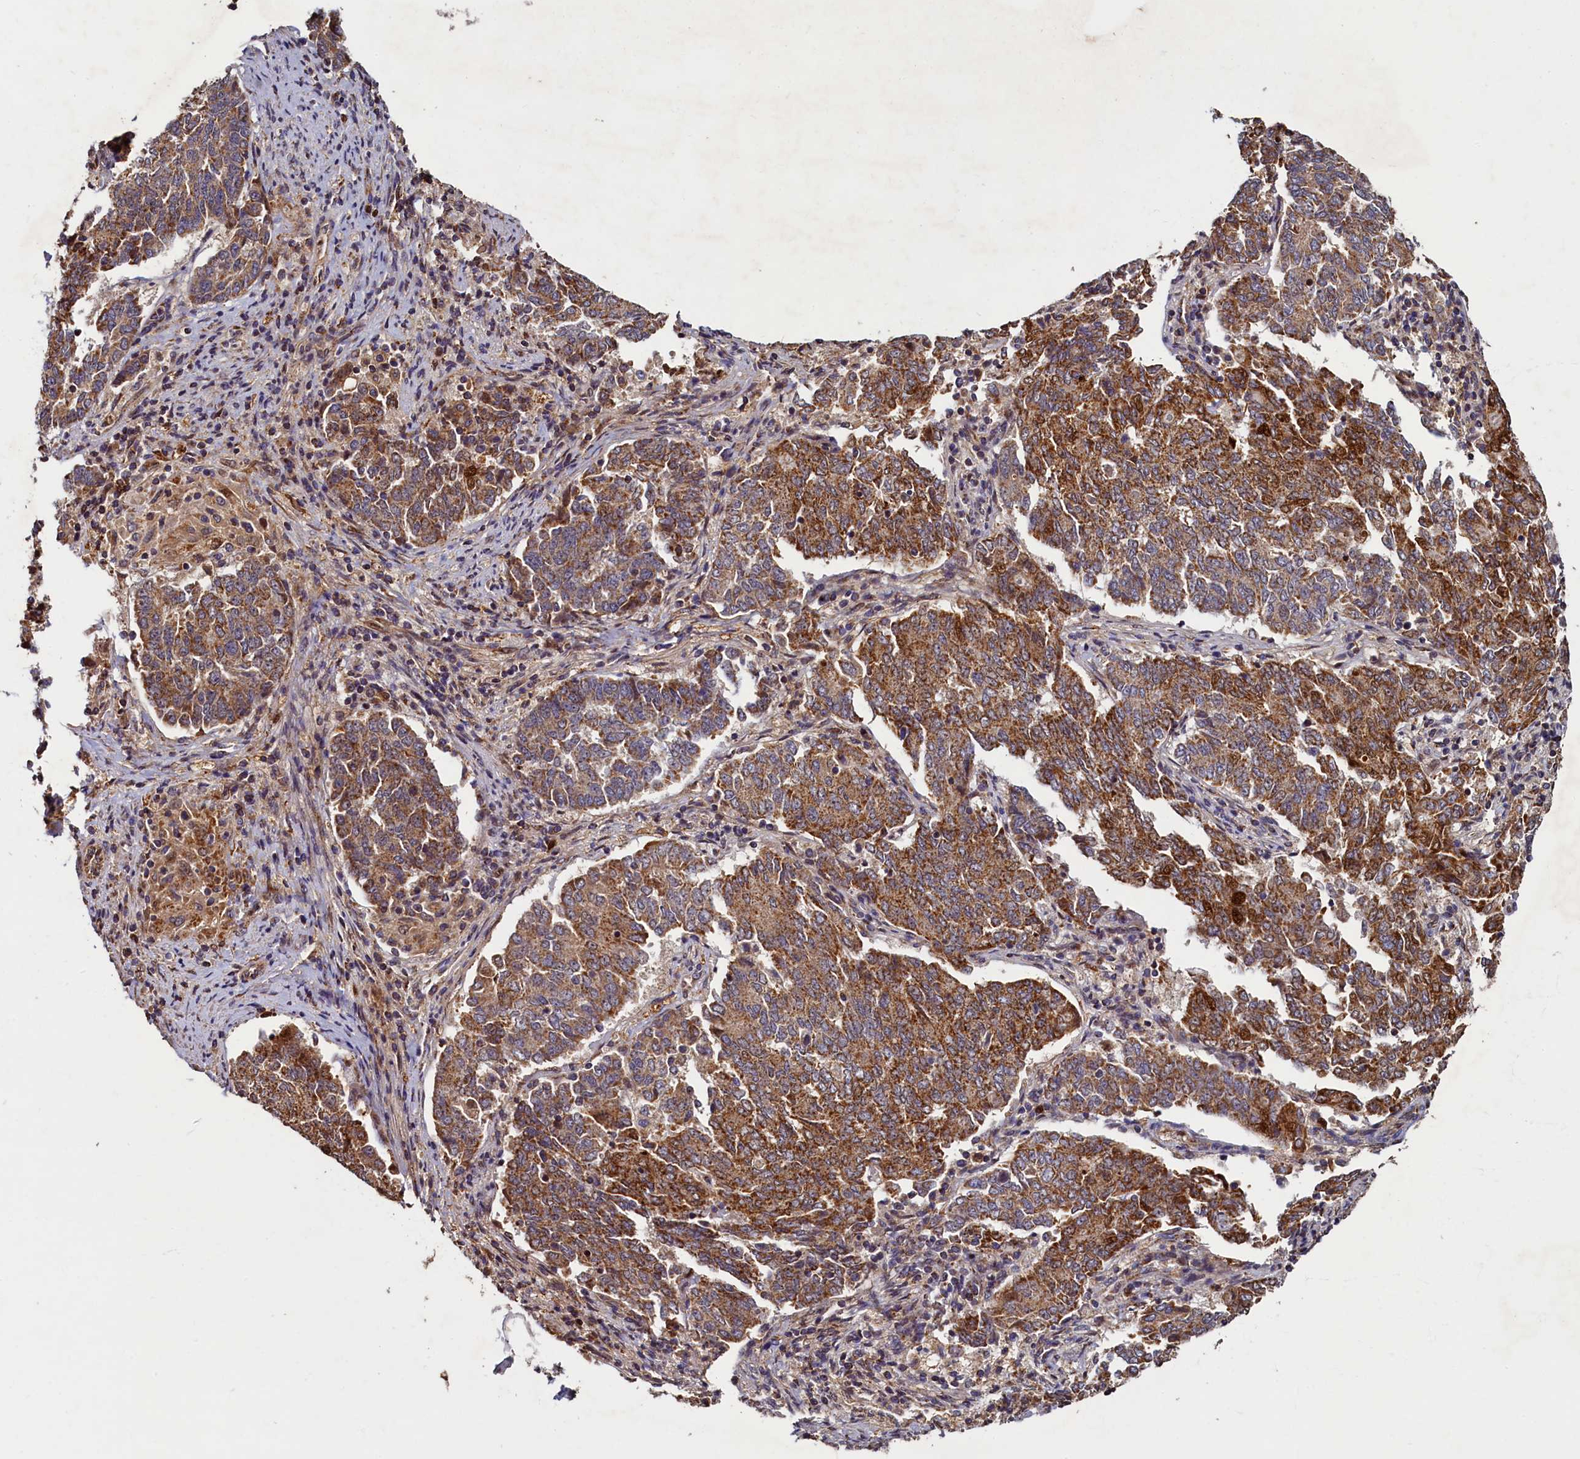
{"staining": {"intensity": "moderate", "quantity": ">75%", "location": "cytoplasmic/membranous"}, "tissue": "endometrial cancer", "cell_type": "Tumor cells", "image_type": "cancer", "snomed": [{"axis": "morphology", "description": "Adenocarcinoma, NOS"}, {"axis": "topography", "description": "Endometrium"}], "caption": "IHC image of human endometrial cancer (adenocarcinoma) stained for a protein (brown), which demonstrates medium levels of moderate cytoplasmic/membranous positivity in about >75% of tumor cells.", "gene": "NCKAP5L", "patient": {"sex": "female", "age": 80}}